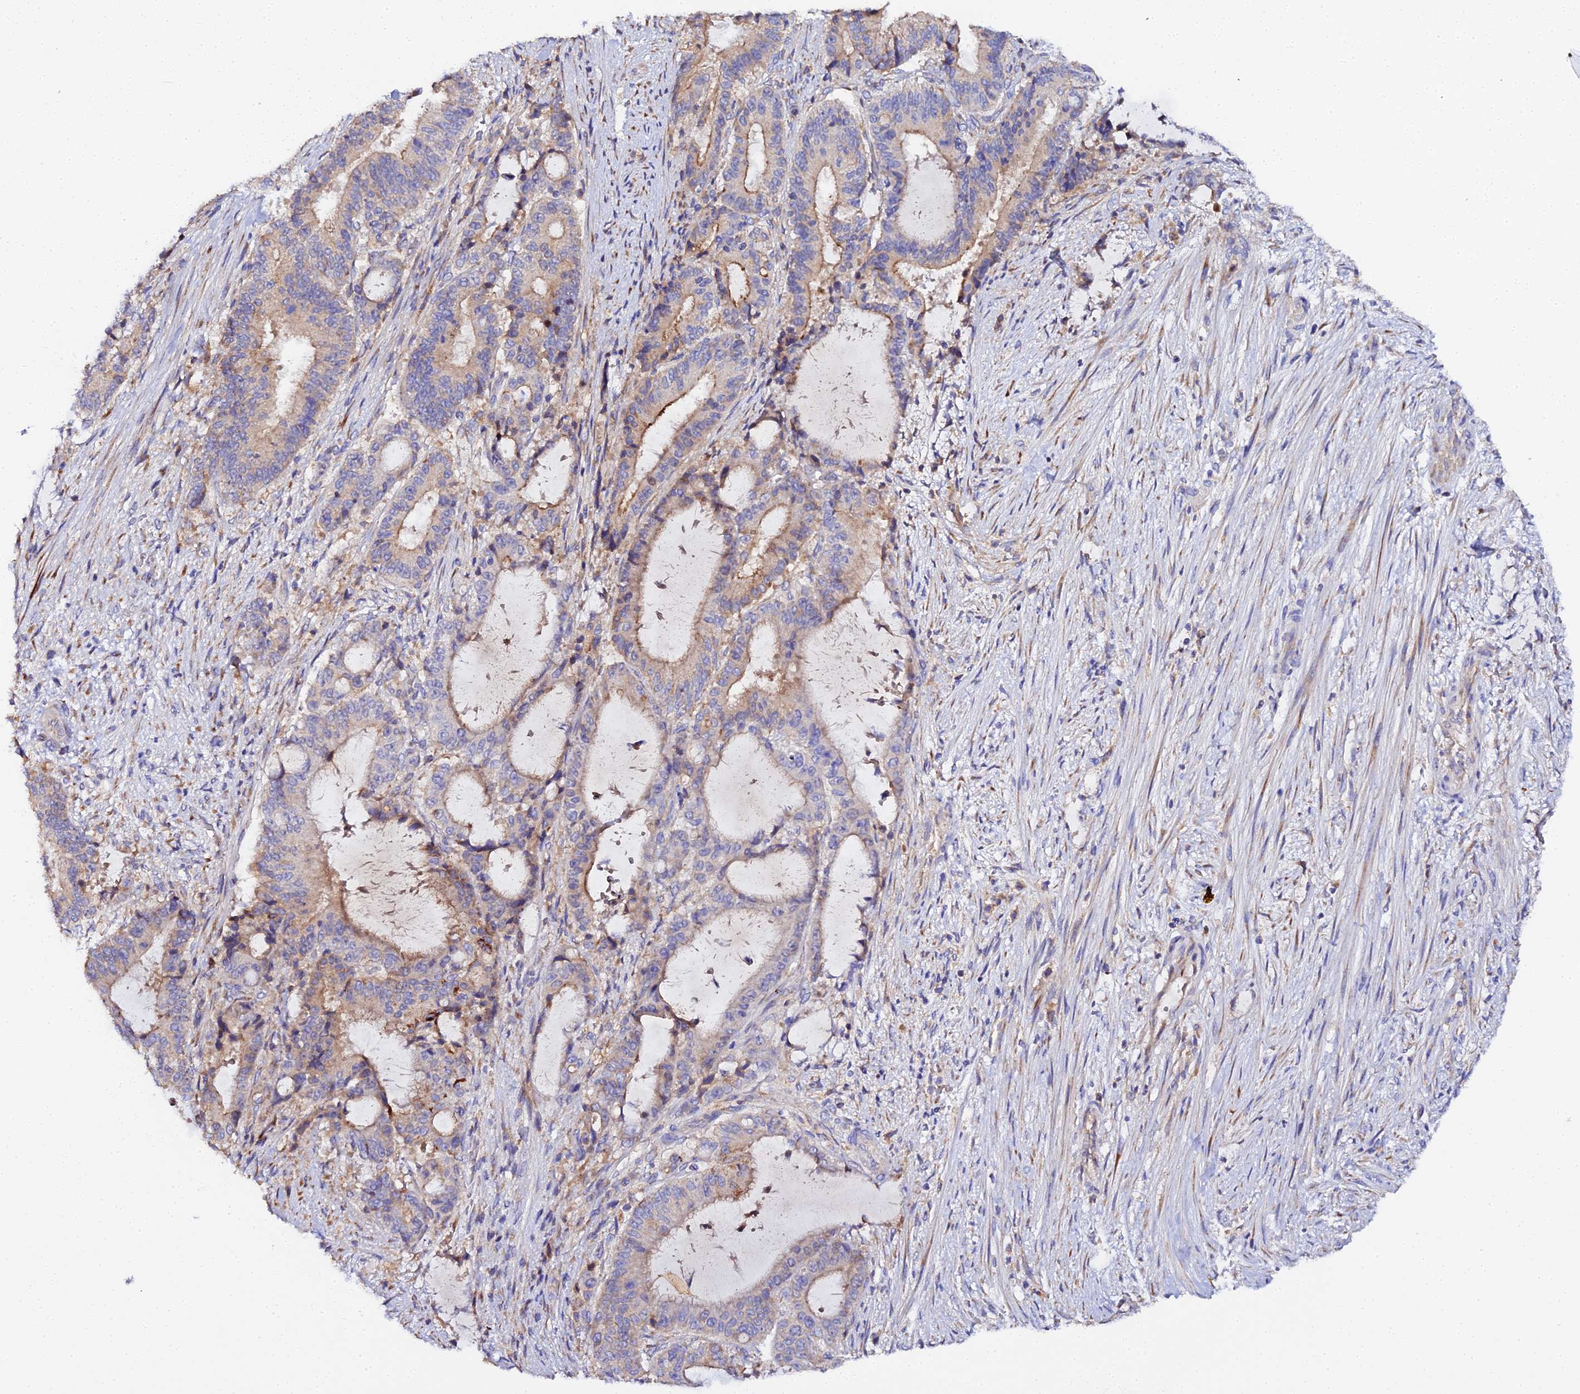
{"staining": {"intensity": "moderate", "quantity": "25%-75%", "location": "cytoplasmic/membranous"}, "tissue": "liver cancer", "cell_type": "Tumor cells", "image_type": "cancer", "snomed": [{"axis": "morphology", "description": "Normal tissue, NOS"}, {"axis": "morphology", "description": "Cholangiocarcinoma"}, {"axis": "topography", "description": "Liver"}, {"axis": "topography", "description": "Peripheral nerve tissue"}], "caption": "Immunohistochemistry (IHC) photomicrograph of human cholangiocarcinoma (liver) stained for a protein (brown), which reveals medium levels of moderate cytoplasmic/membranous positivity in approximately 25%-75% of tumor cells.", "gene": "SCX", "patient": {"sex": "female", "age": 73}}